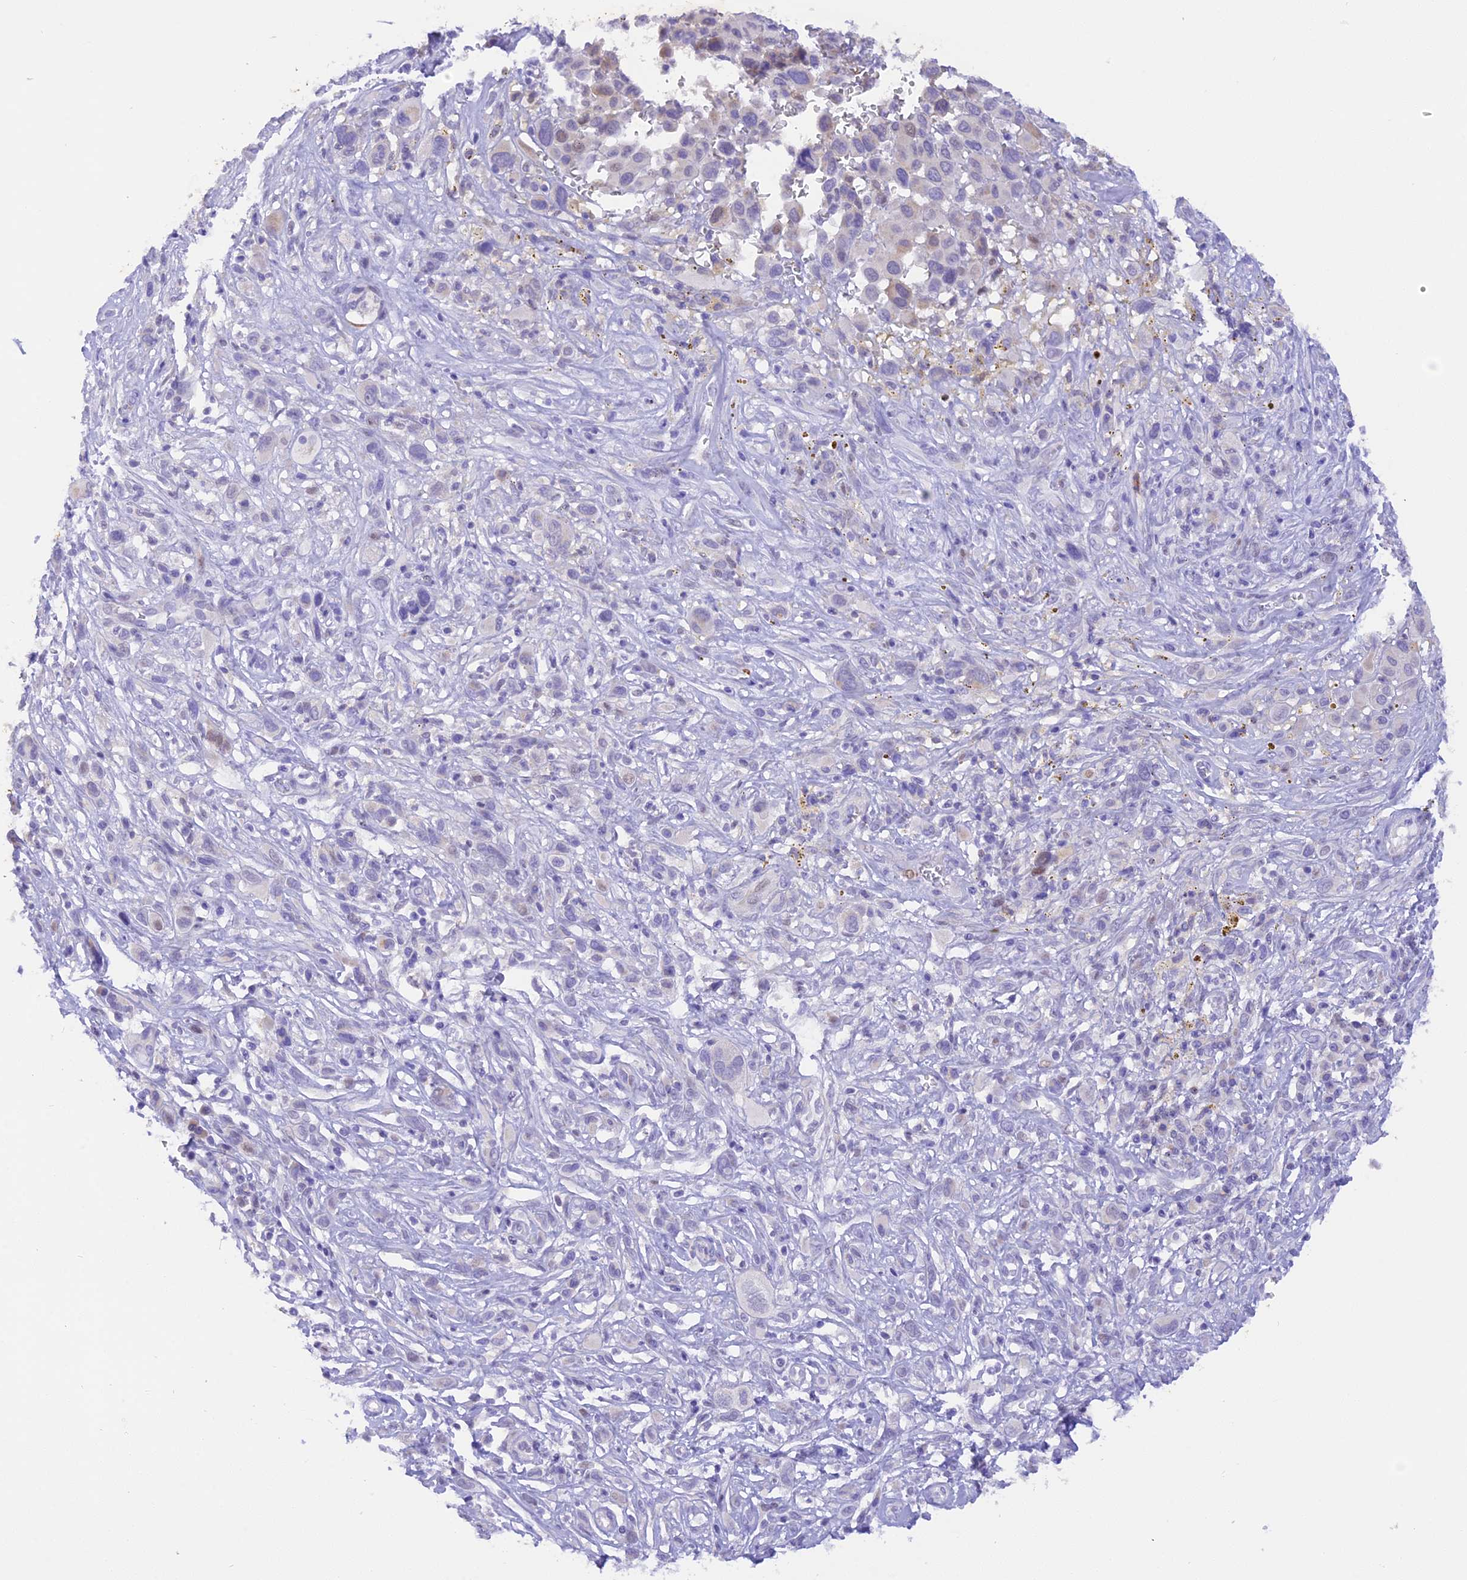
{"staining": {"intensity": "negative", "quantity": "none", "location": "none"}, "tissue": "melanoma", "cell_type": "Tumor cells", "image_type": "cancer", "snomed": [{"axis": "morphology", "description": "Malignant melanoma, NOS"}, {"axis": "topography", "description": "Skin of trunk"}], "caption": "Protein analysis of melanoma demonstrates no significant expression in tumor cells. (DAB (3,3'-diaminobenzidine) immunohistochemistry (IHC), high magnification).", "gene": "PKIA", "patient": {"sex": "male", "age": 71}}